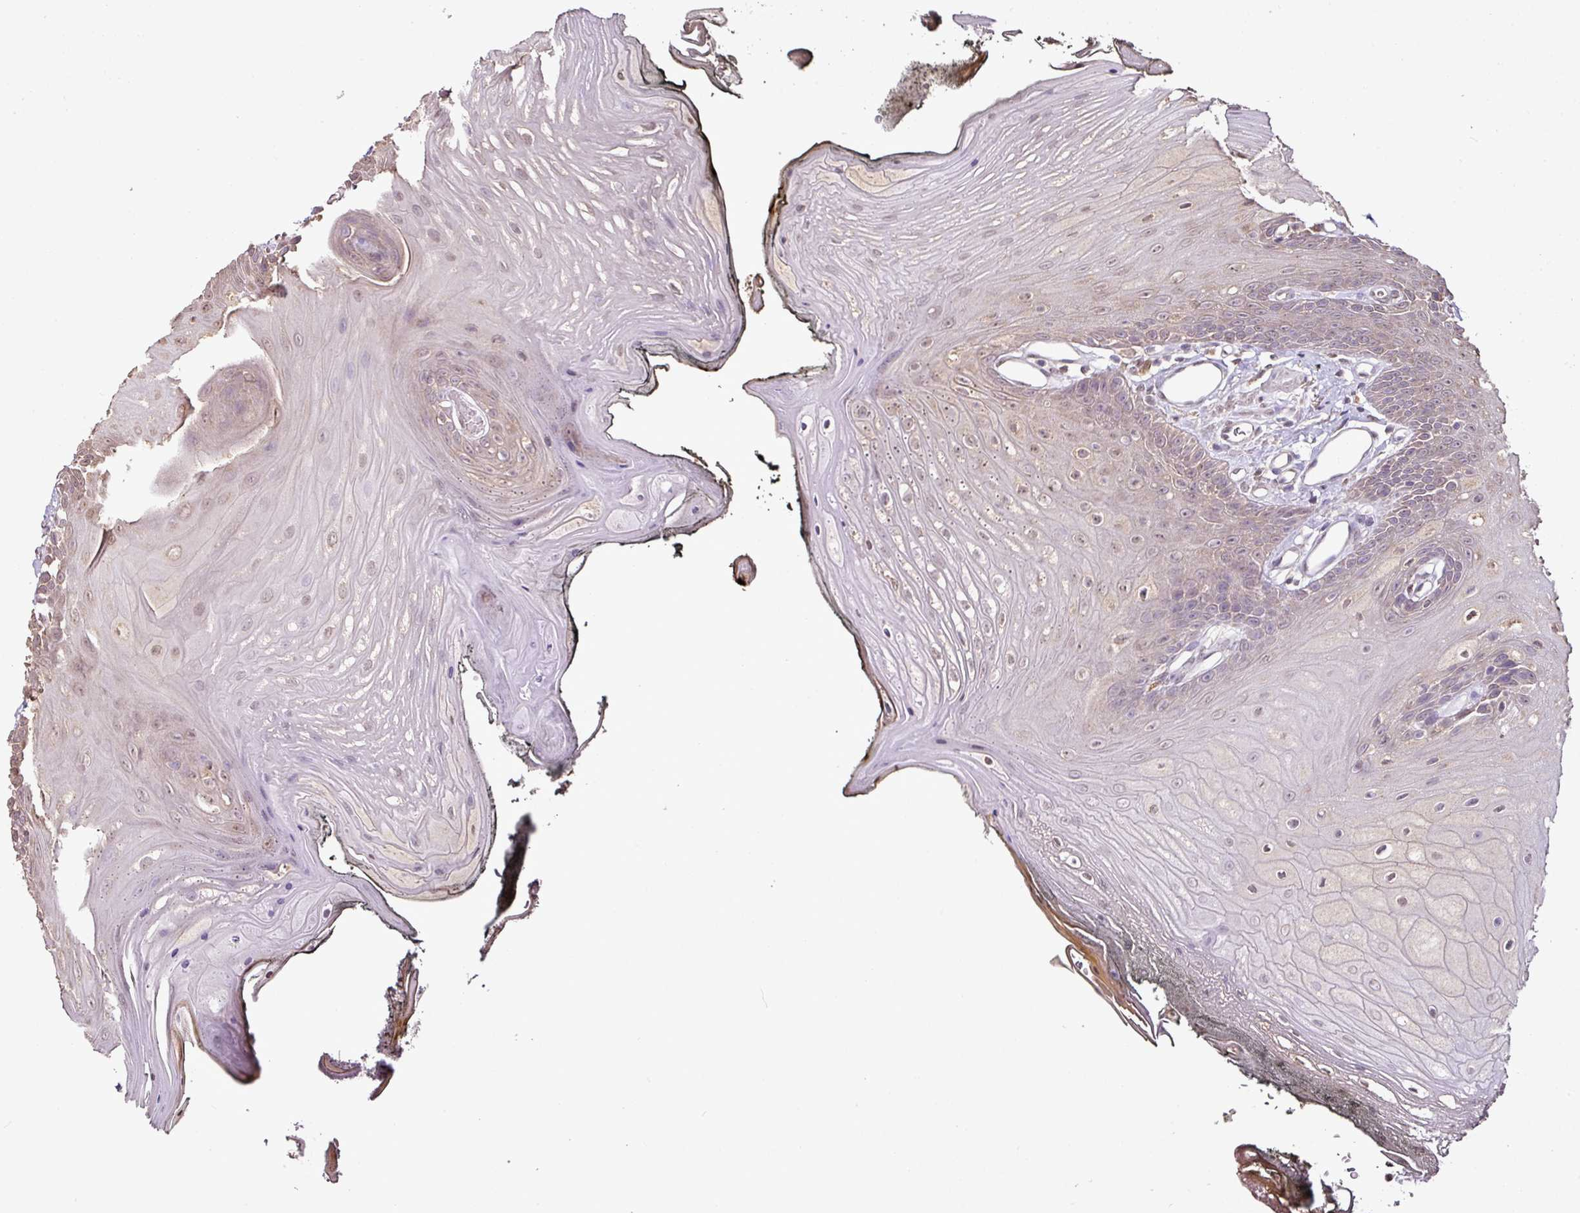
{"staining": {"intensity": "weak", "quantity": "<25%", "location": "cytoplasmic/membranous,nuclear"}, "tissue": "oral mucosa", "cell_type": "Squamous epithelial cells", "image_type": "normal", "snomed": [{"axis": "morphology", "description": "Normal tissue, NOS"}, {"axis": "morphology", "description": "Squamous cell carcinoma, NOS"}, {"axis": "topography", "description": "Oral tissue"}, {"axis": "topography", "description": "Head-Neck"}], "caption": "Image shows no protein staining in squamous epithelial cells of normal oral mucosa.", "gene": "RPL38", "patient": {"sex": "female", "age": 81}}